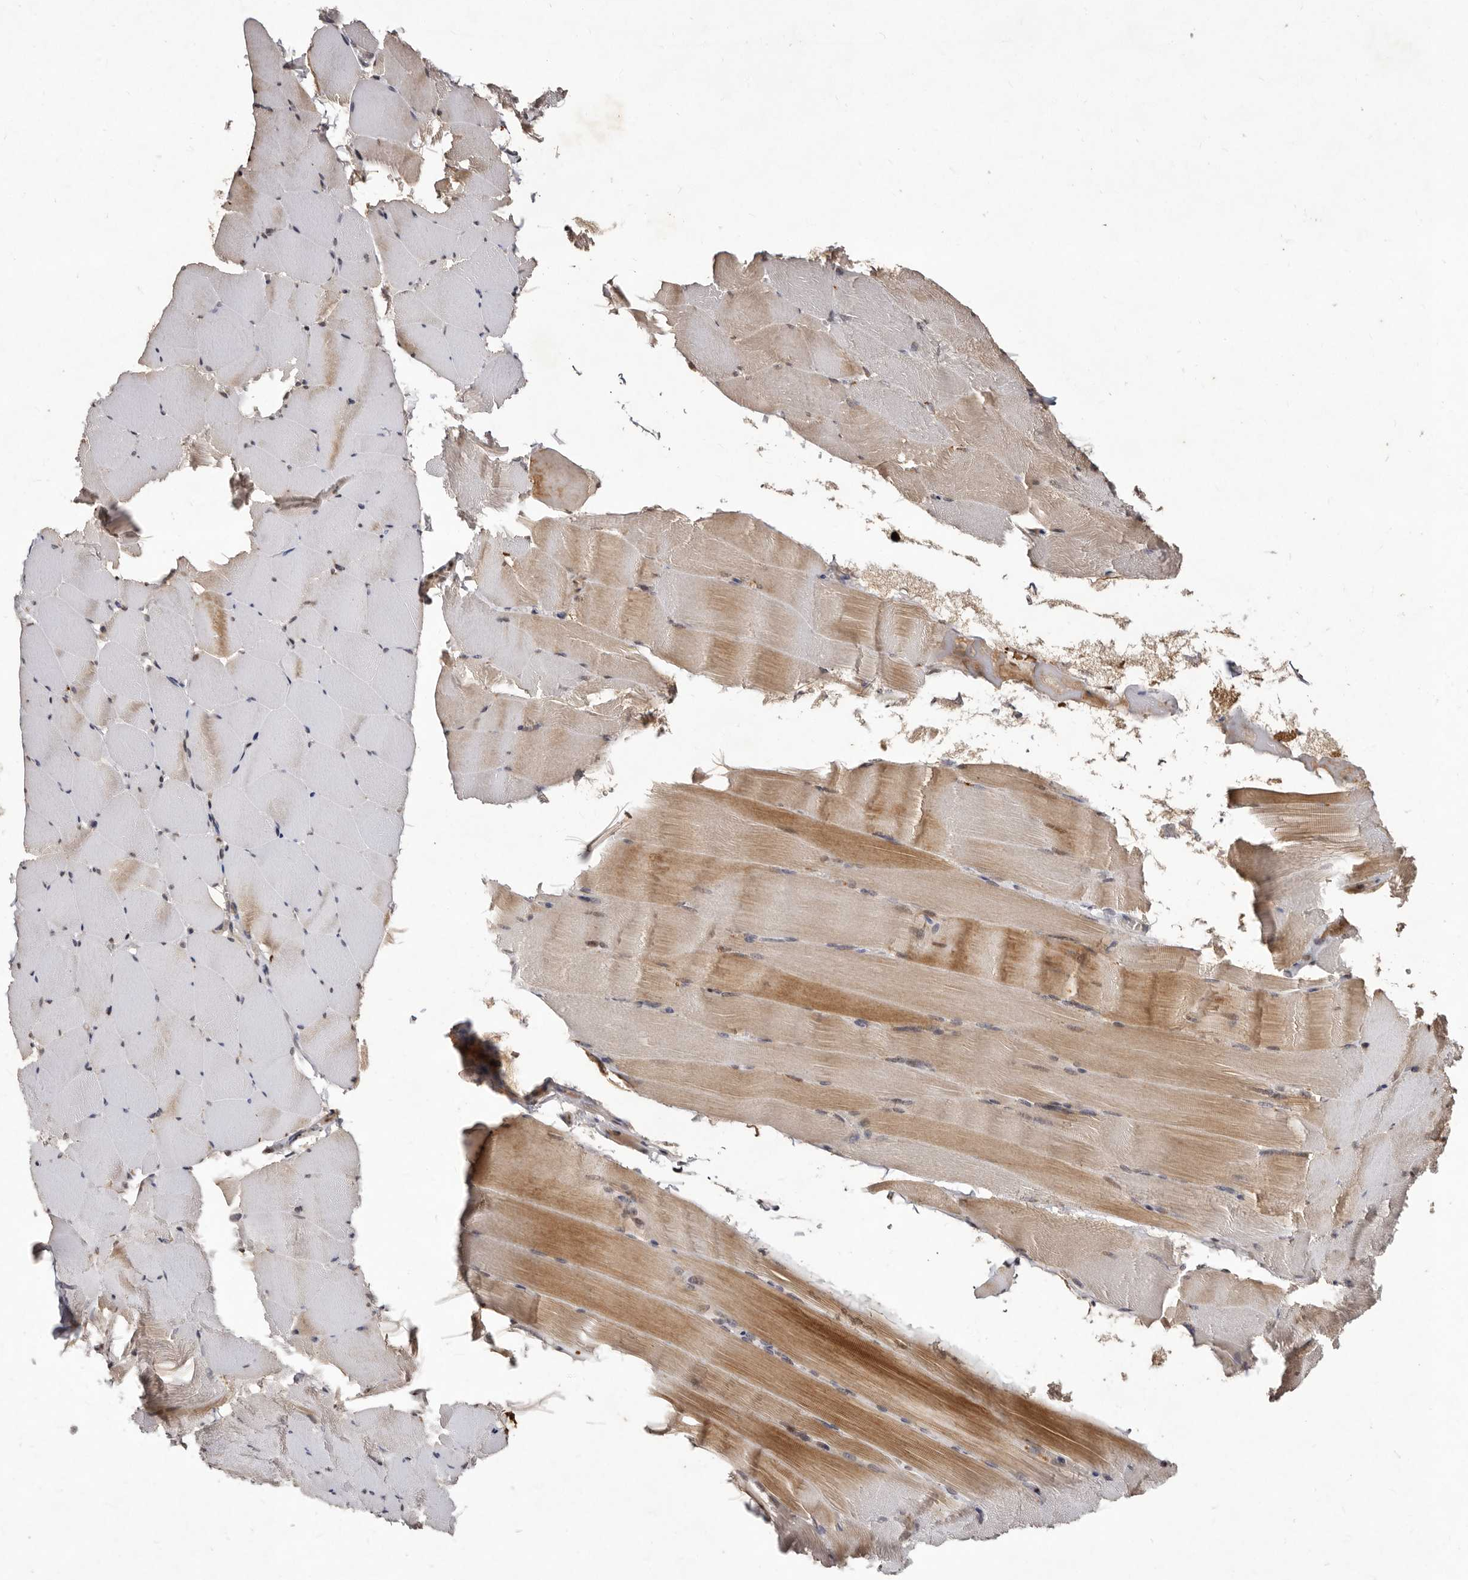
{"staining": {"intensity": "moderate", "quantity": "25%-75%", "location": "cytoplasmic/membranous"}, "tissue": "skeletal muscle", "cell_type": "Myocytes", "image_type": "normal", "snomed": [{"axis": "morphology", "description": "Normal tissue, NOS"}, {"axis": "topography", "description": "Skeletal muscle"}], "caption": "Immunohistochemical staining of benign skeletal muscle exhibits moderate cytoplasmic/membranous protein expression in approximately 25%-75% of myocytes. The staining was performed using DAB to visualize the protein expression in brown, while the nuclei were stained in blue with hematoxylin (Magnification: 20x).", "gene": "LCORL", "patient": {"sex": "male", "age": 62}}